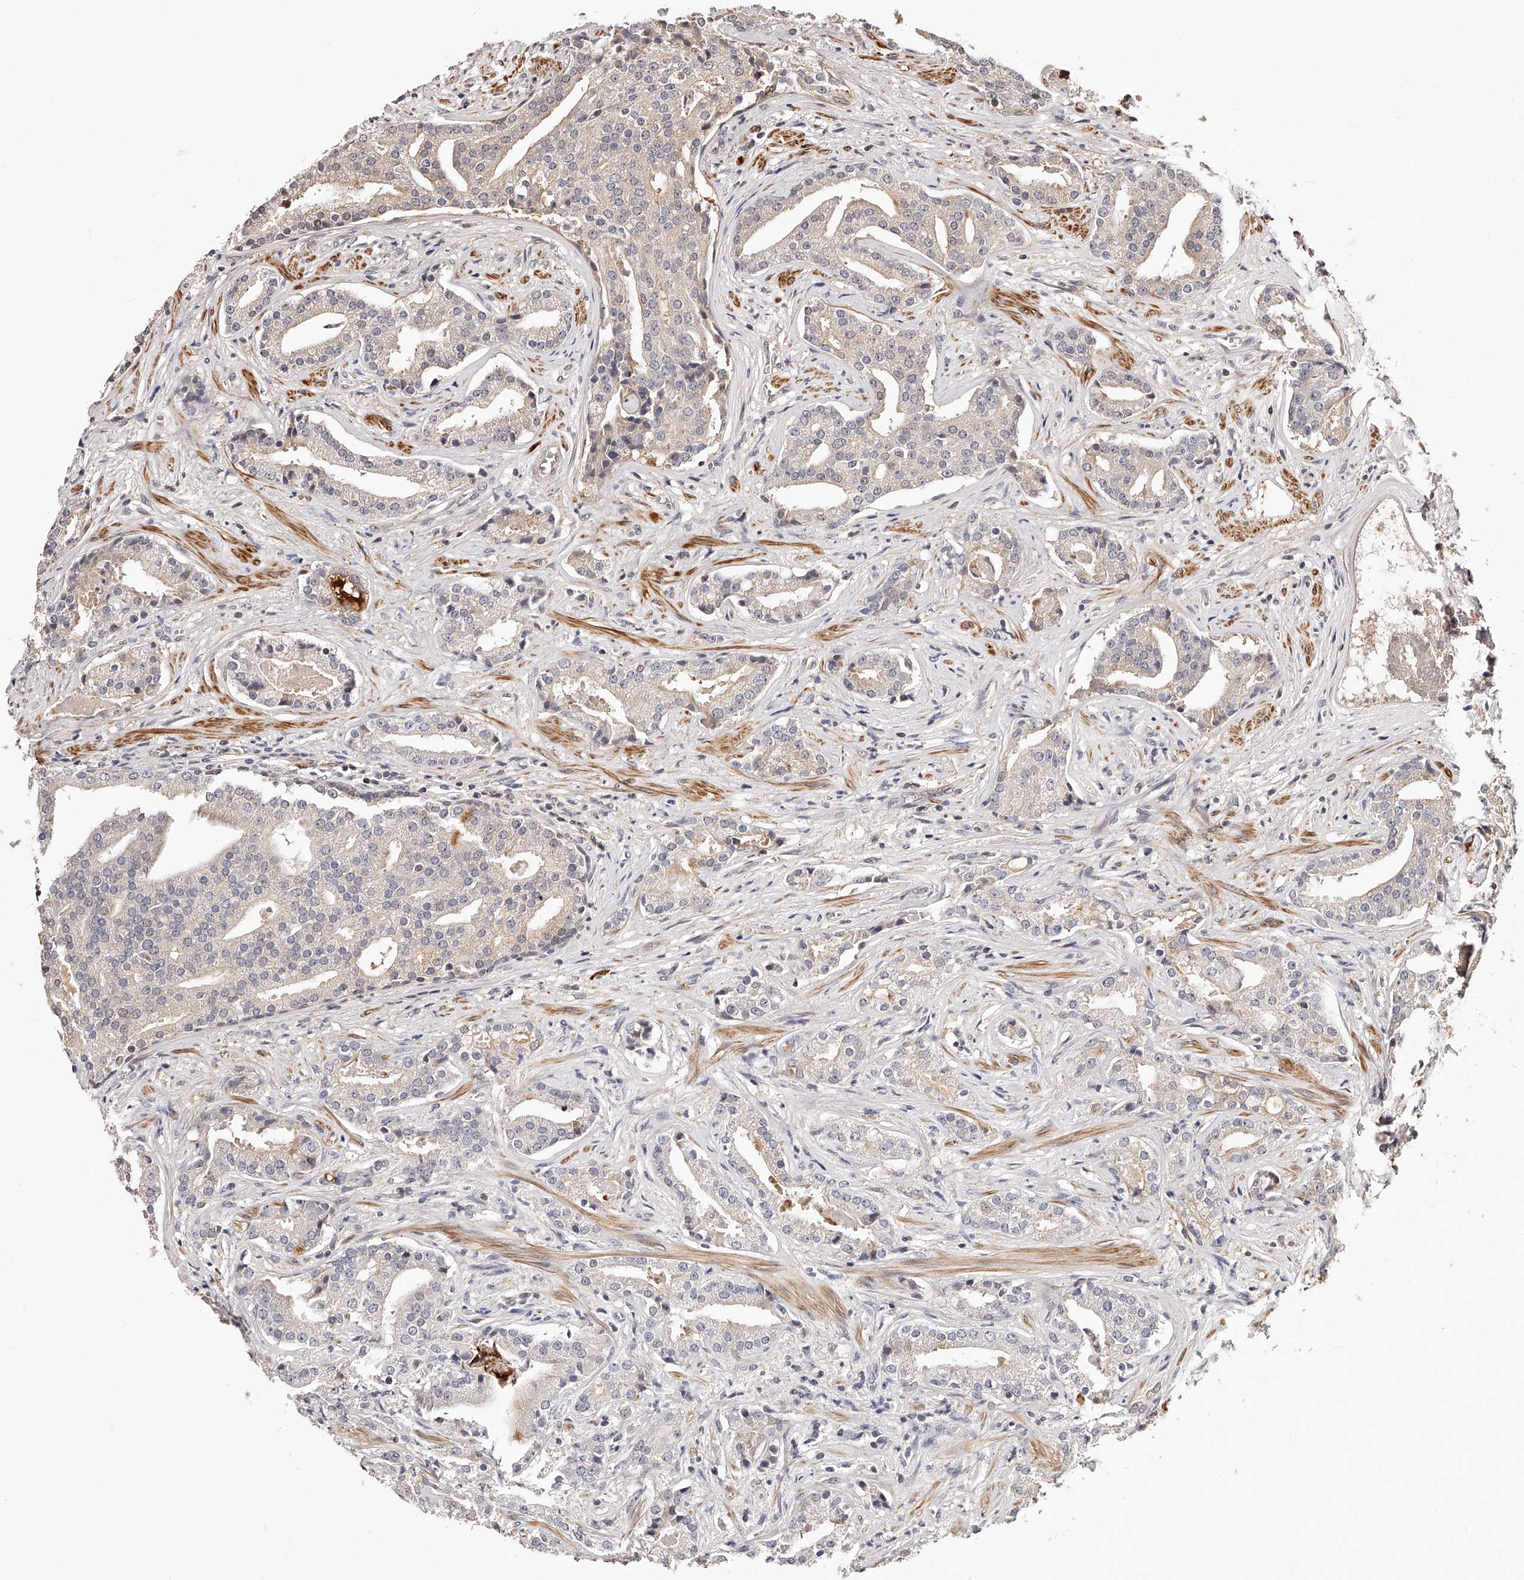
{"staining": {"intensity": "negative", "quantity": "none", "location": "none"}, "tissue": "prostate cancer", "cell_type": "Tumor cells", "image_type": "cancer", "snomed": [{"axis": "morphology", "description": "Adenocarcinoma, Low grade"}, {"axis": "topography", "description": "Prostate"}], "caption": "Prostate cancer was stained to show a protein in brown. There is no significant staining in tumor cells. (Stains: DAB immunohistochemistry (IHC) with hematoxylin counter stain, Microscopy: brightfield microscopy at high magnification).", "gene": "CUL7", "patient": {"sex": "male", "age": 67}}